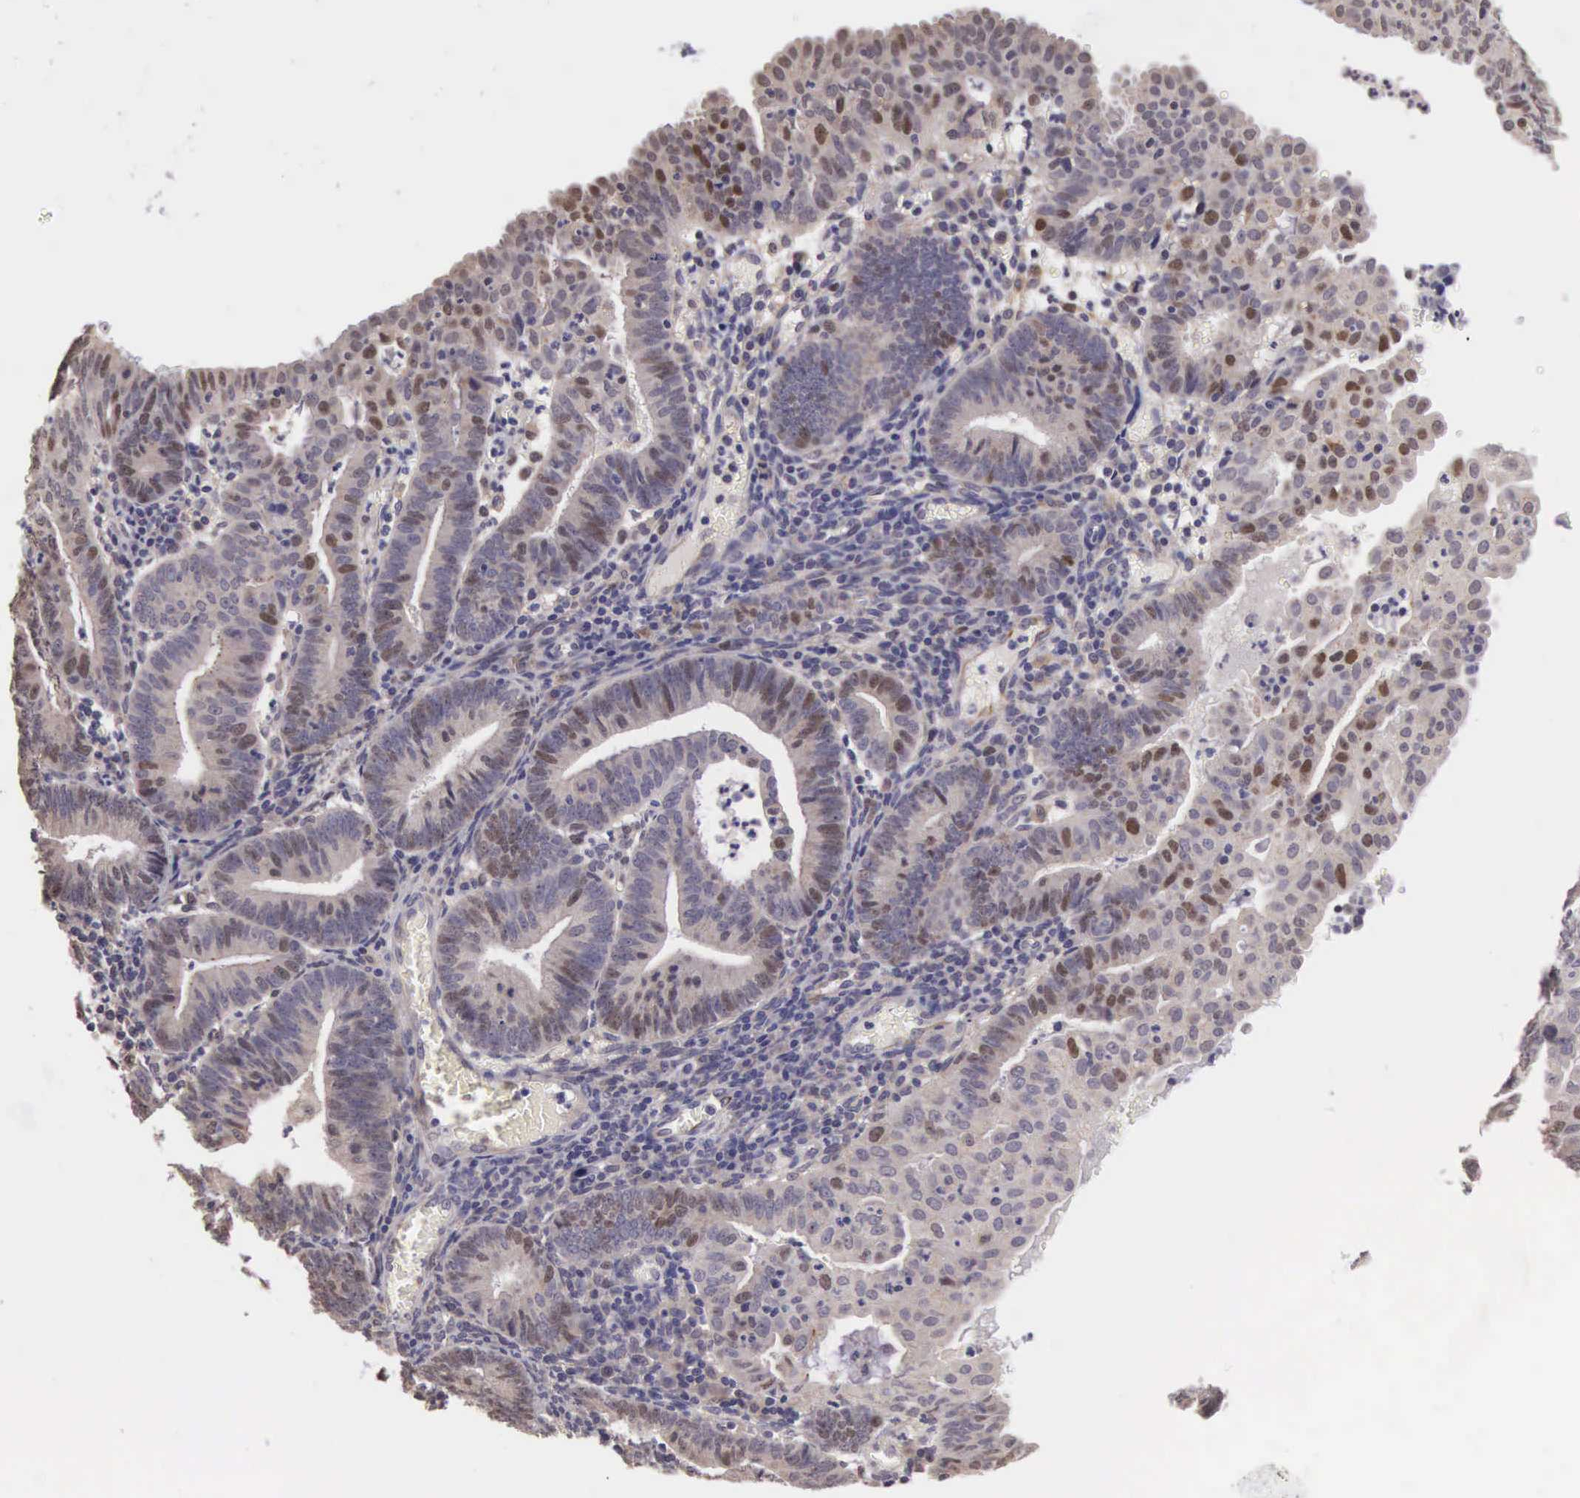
{"staining": {"intensity": "weak", "quantity": "25%-75%", "location": "cytoplasmic/membranous,nuclear"}, "tissue": "endometrial cancer", "cell_type": "Tumor cells", "image_type": "cancer", "snomed": [{"axis": "morphology", "description": "Adenocarcinoma, NOS"}, {"axis": "topography", "description": "Endometrium"}], "caption": "Immunohistochemistry (IHC) (DAB (3,3'-diaminobenzidine)) staining of human endometrial cancer exhibits weak cytoplasmic/membranous and nuclear protein expression in about 25%-75% of tumor cells.", "gene": "CDC45", "patient": {"sex": "female", "age": 60}}